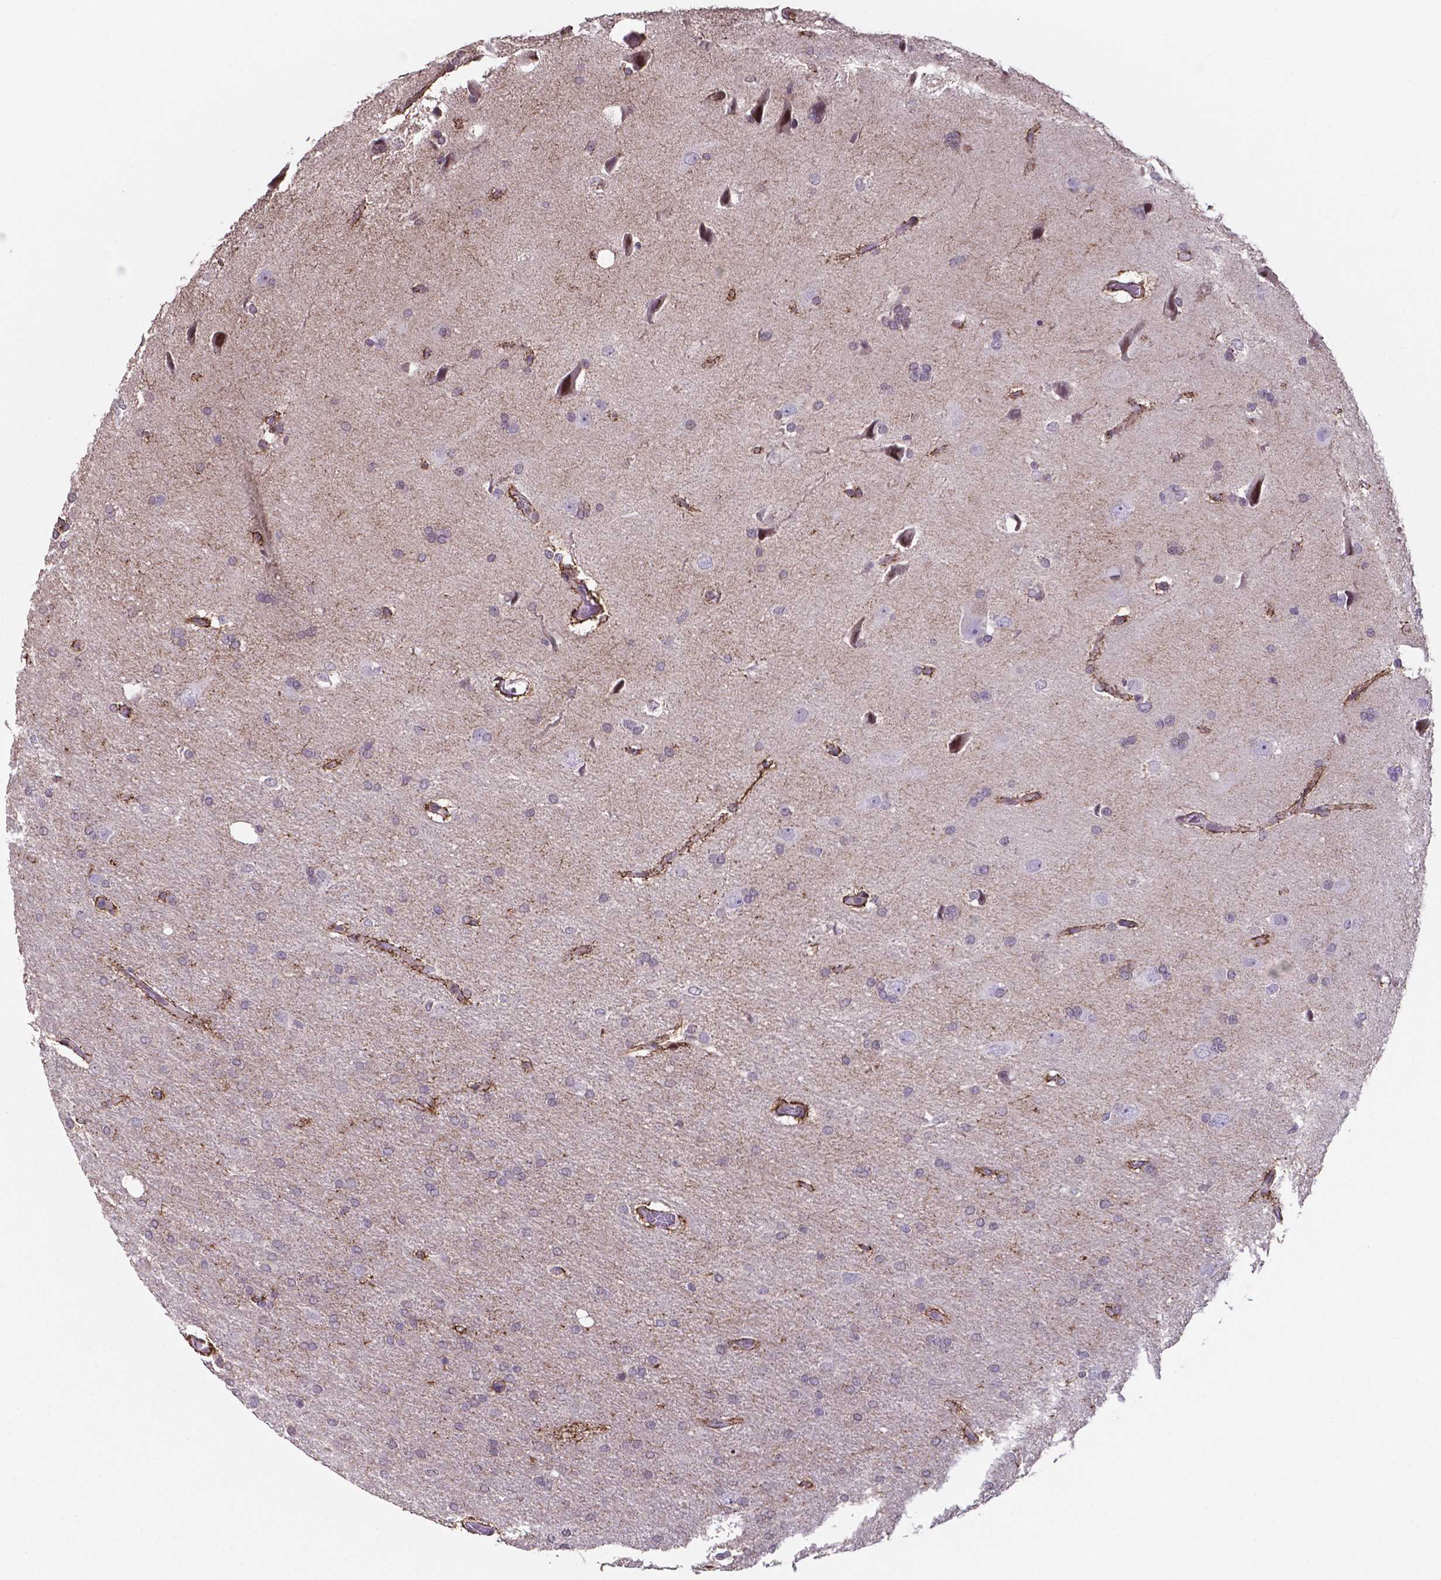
{"staining": {"intensity": "negative", "quantity": "none", "location": "none"}, "tissue": "glioma", "cell_type": "Tumor cells", "image_type": "cancer", "snomed": [{"axis": "morphology", "description": "Glioma, malignant, High grade"}, {"axis": "topography", "description": "Cerebral cortex"}], "caption": "Glioma was stained to show a protein in brown. There is no significant staining in tumor cells.", "gene": "MLC1", "patient": {"sex": "male", "age": 70}}